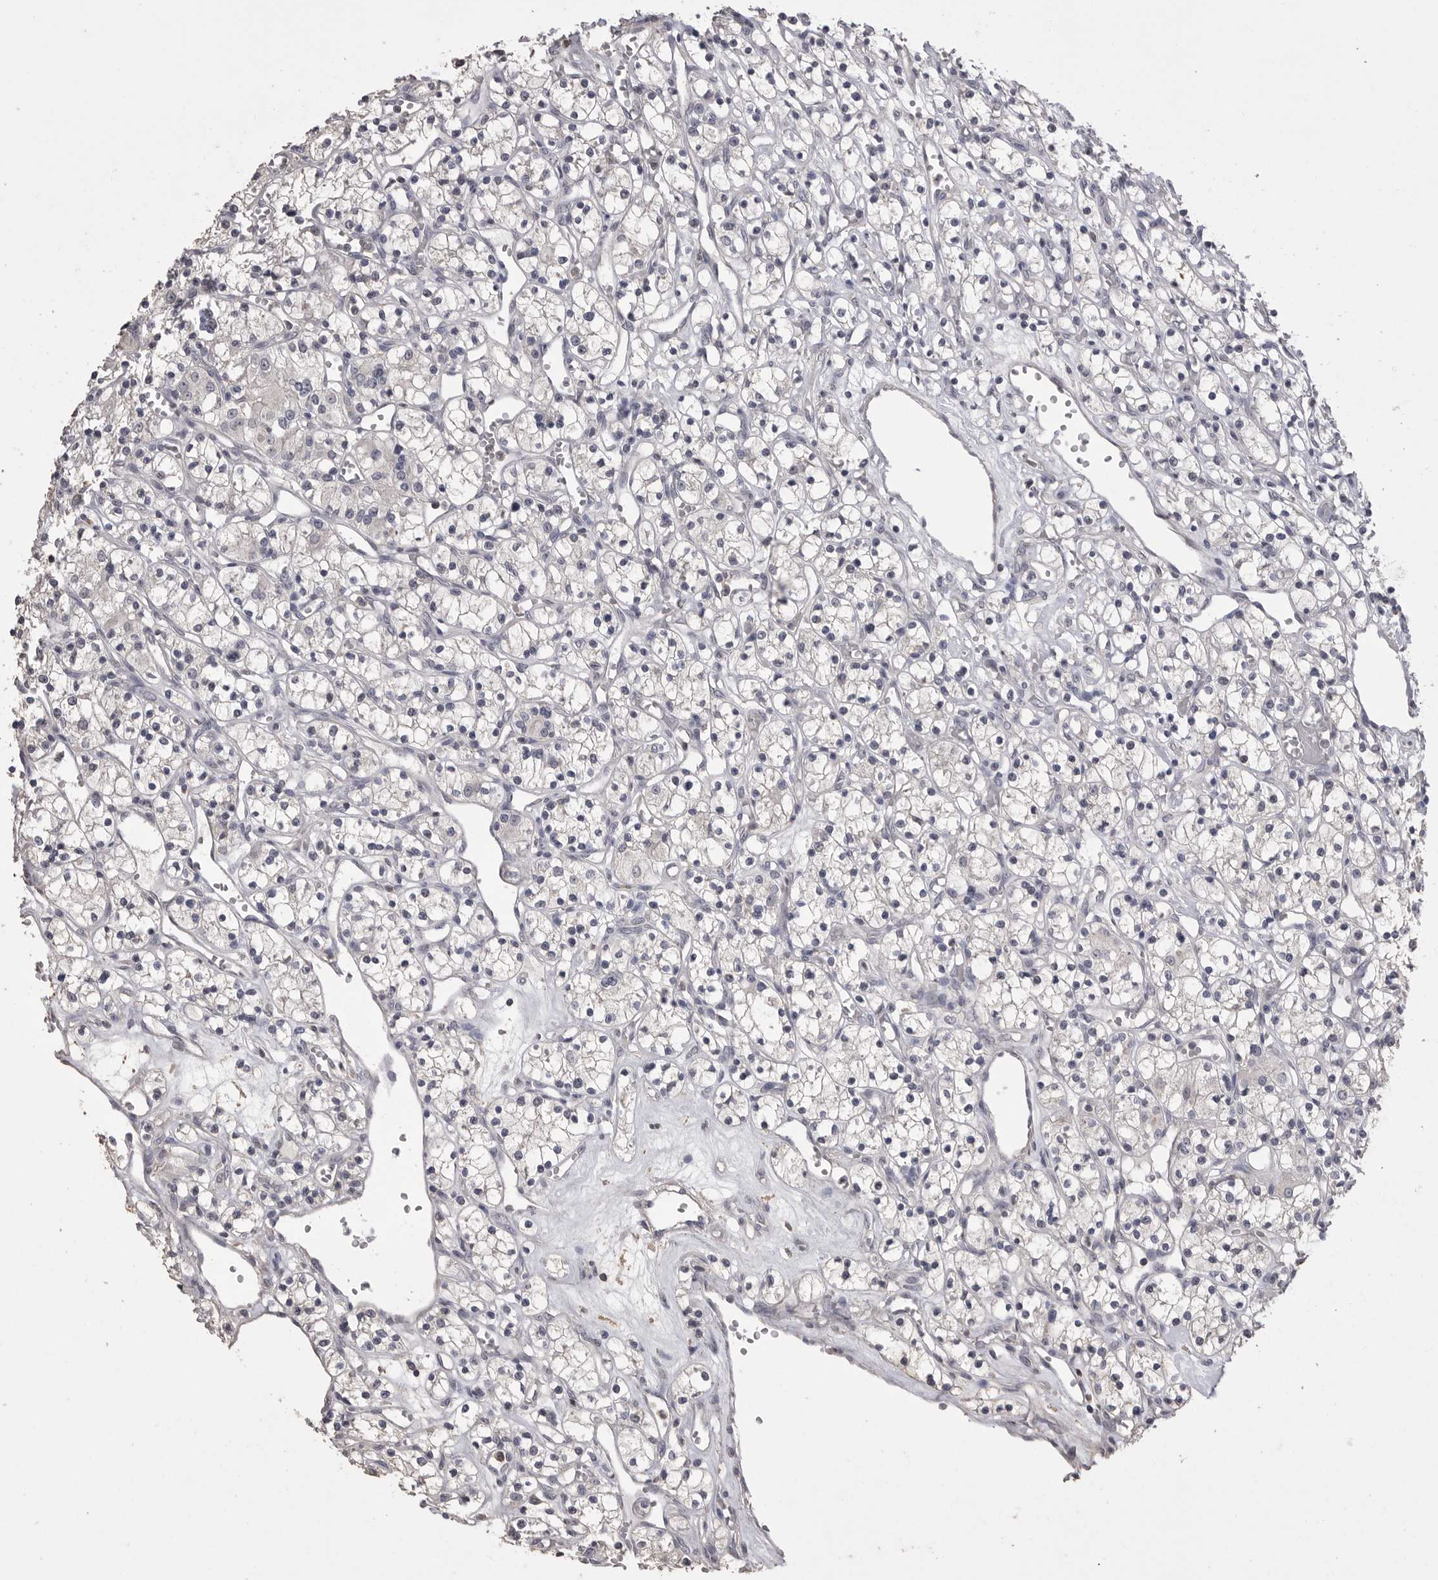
{"staining": {"intensity": "negative", "quantity": "none", "location": "none"}, "tissue": "renal cancer", "cell_type": "Tumor cells", "image_type": "cancer", "snomed": [{"axis": "morphology", "description": "Adenocarcinoma, NOS"}, {"axis": "topography", "description": "Kidney"}], "caption": "This is an immunohistochemistry image of adenocarcinoma (renal). There is no expression in tumor cells.", "gene": "MMP7", "patient": {"sex": "female", "age": 59}}